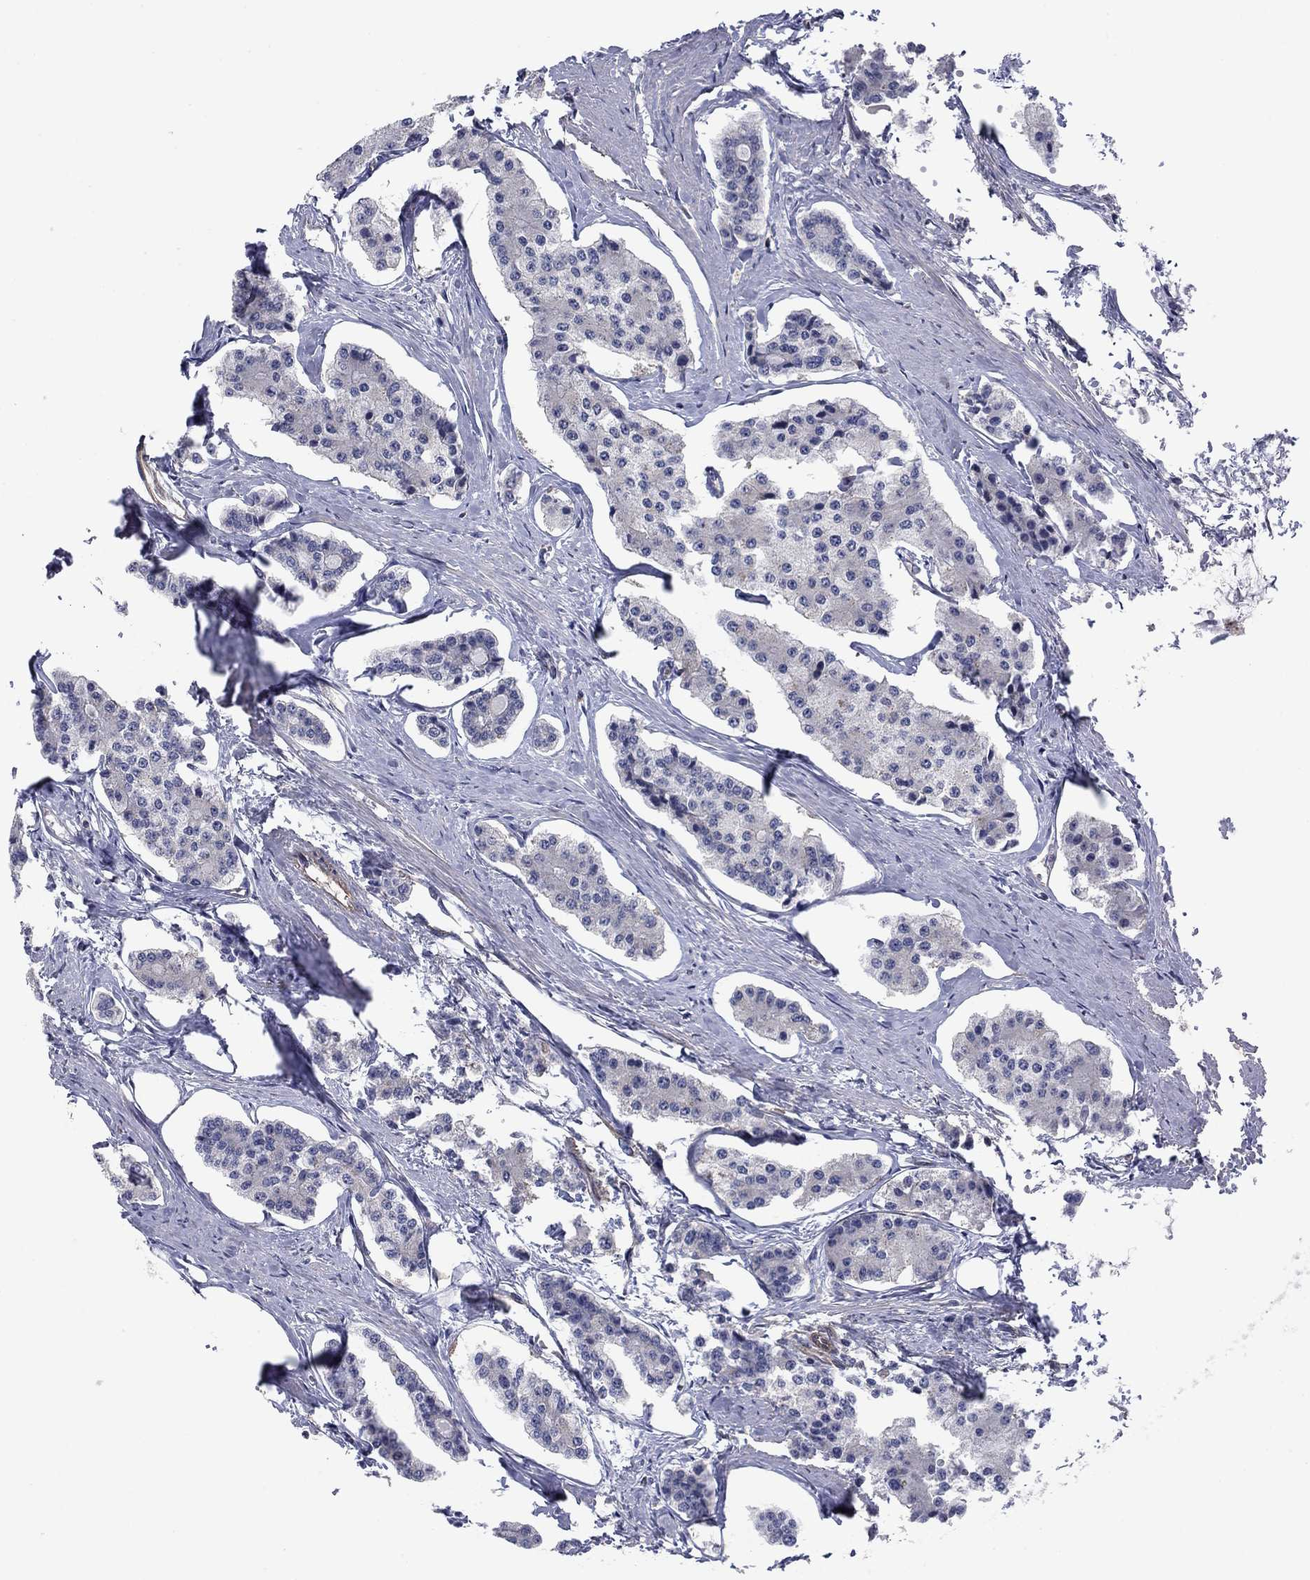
{"staining": {"intensity": "negative", "quantity": "none", "location": "none"}, "tissue": "carcinoid", "cell_type": "Tumor cells", "image_type": "cancer", "snomed": [{"axis": "morphology", "description": "Carcinoid, malignant, NOS"}, {"axis": "topography", "description": "Small intestine"}], "caption": "A histopathology image of carcinoid stained for a protein exhibits no brown staining in tumor cells.", "gene": "PSD4", "patient": {"sex": "female", "age": 65}}